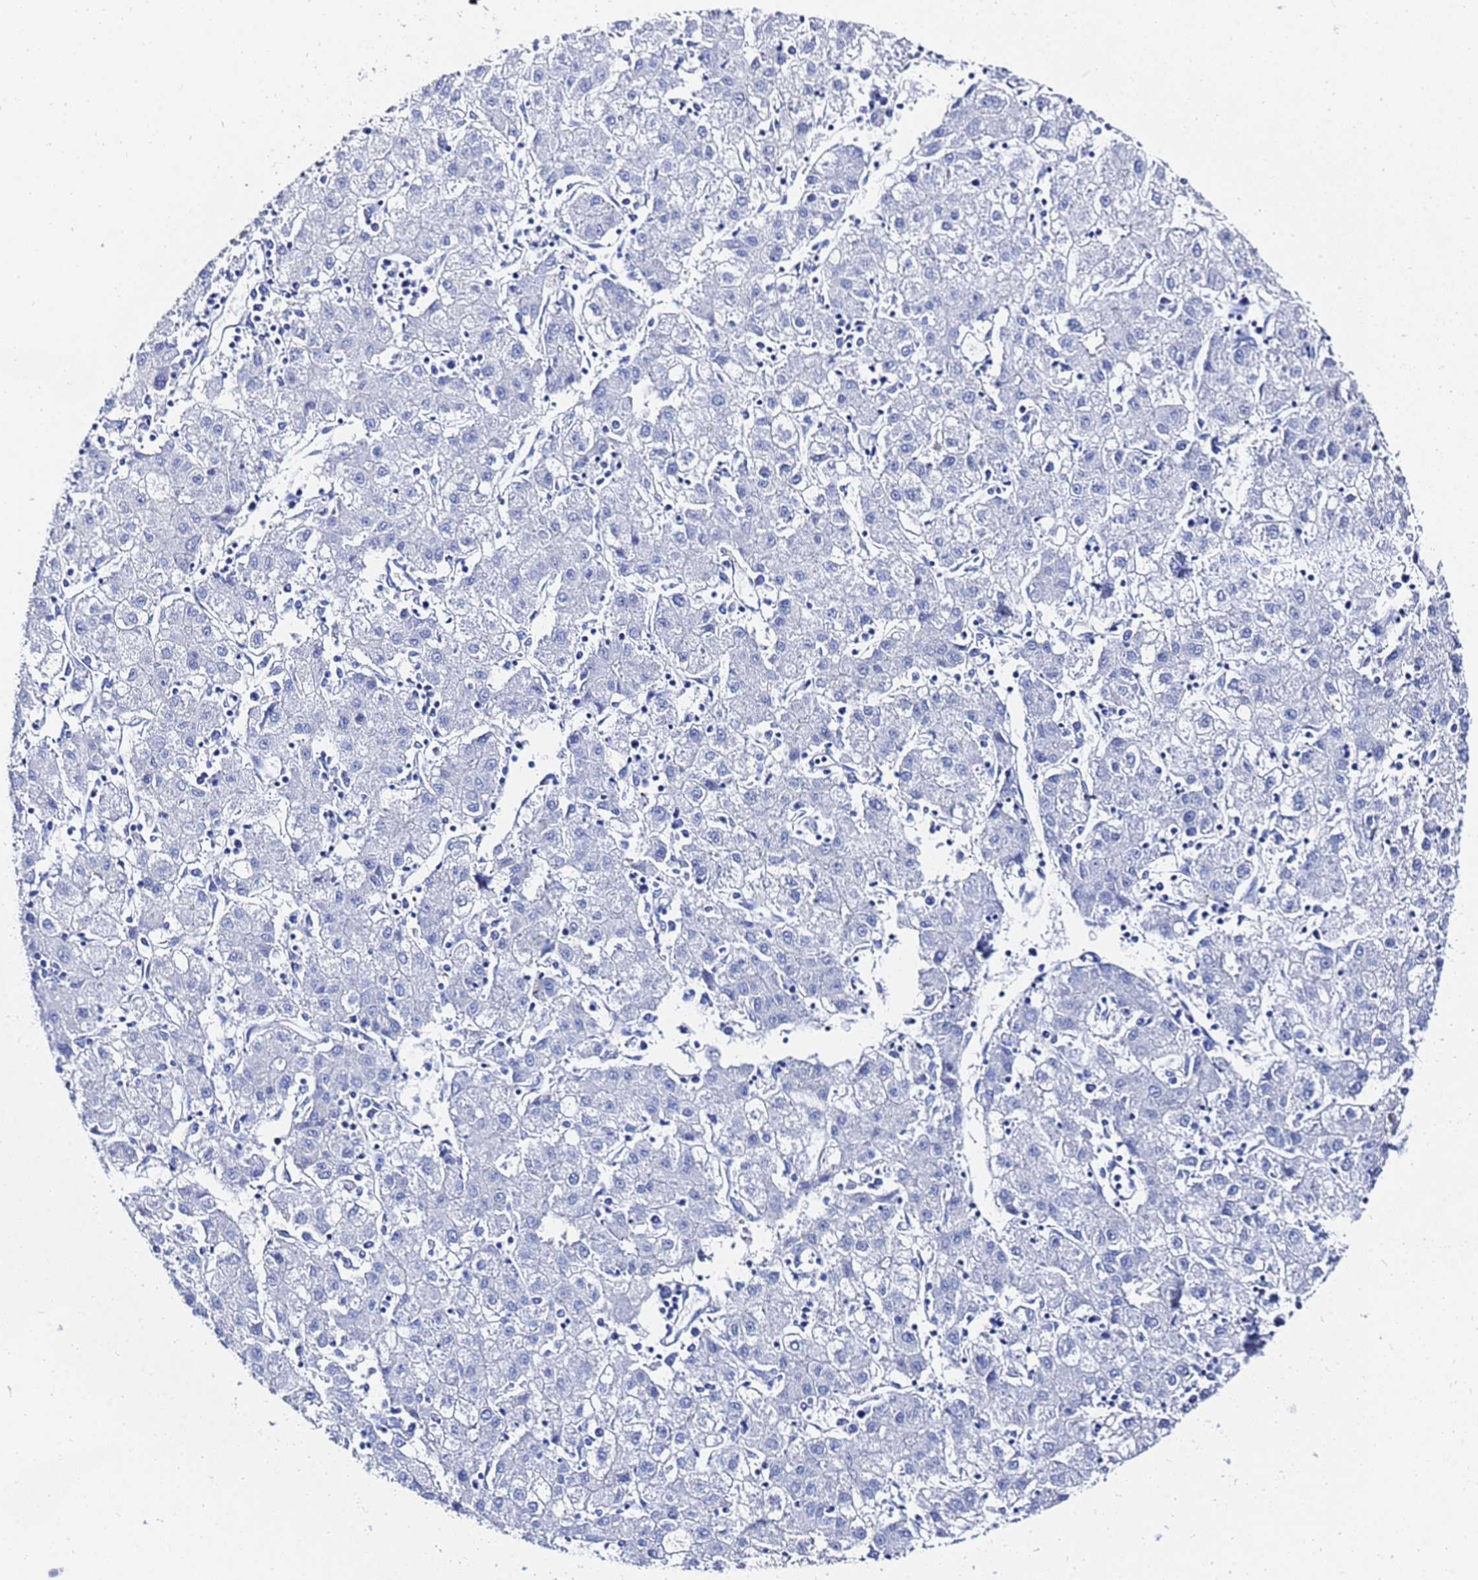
{"staining": {"intensity": "negative", "quantity": "none", "location": "none"}, "tissue": "liver cancer", "cell_type": "Tumor cells", "image_type": "cancer", "snomed": [{"axis": "morphology", "description": "Carcinoma, Hepatocellular, NOS"}, {"axis": "topography", "description": "Liver"}], "caption": "This image is of liver cancer (hepatocellular carcinoma) stained with immunohistochemistry to label a protein in brown with the nuclei are counter-stained blue. There is no positivity in tumor cells.", "gene": "GGT1", "patient": {"sex": "male", "age": 72}}